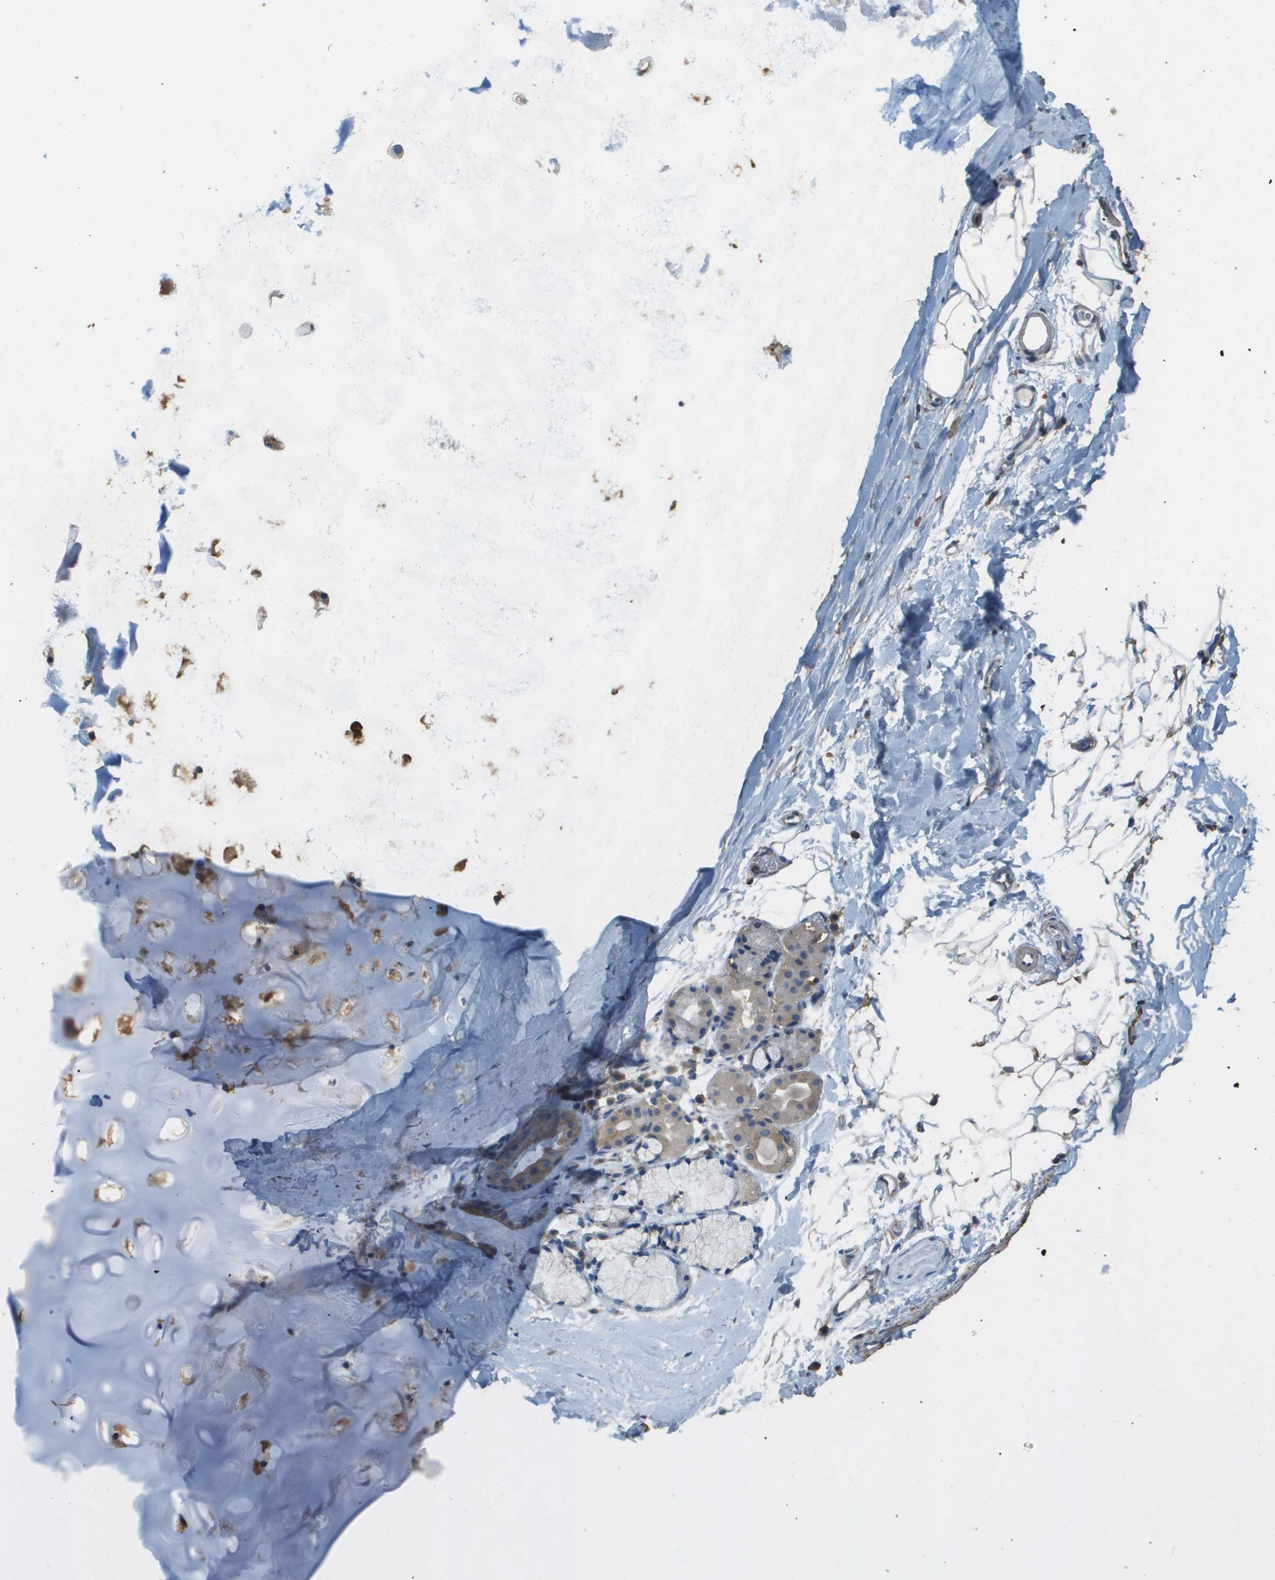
{"staining": {"intensity": "weak", "quantity": ">75%", "location": "cytoplasmic/membranous"}, "tissue": "adipose tissue", "cell_type": "Adipocytes", "image_type": "normal", "snomed": [{"axis": "morphology", "description": "Normal tissue, NOS"}, {"axis": "topography", "description": "Cartilage tissue"}, {"axis": "topography", "description": "Bronchus"}], "caption": "IHC of unremarkable human adipose tissue exhibits low levels of weak cytoplasmic/membranous positivity in approximately >75% of adipocytes. (DAB (3,3'-diaminobenzidine) IHC, brown staining for protein, blue staining for nuclei).", "gene": "MS4A7", "patient": {"sex": "female", "age": 53}}